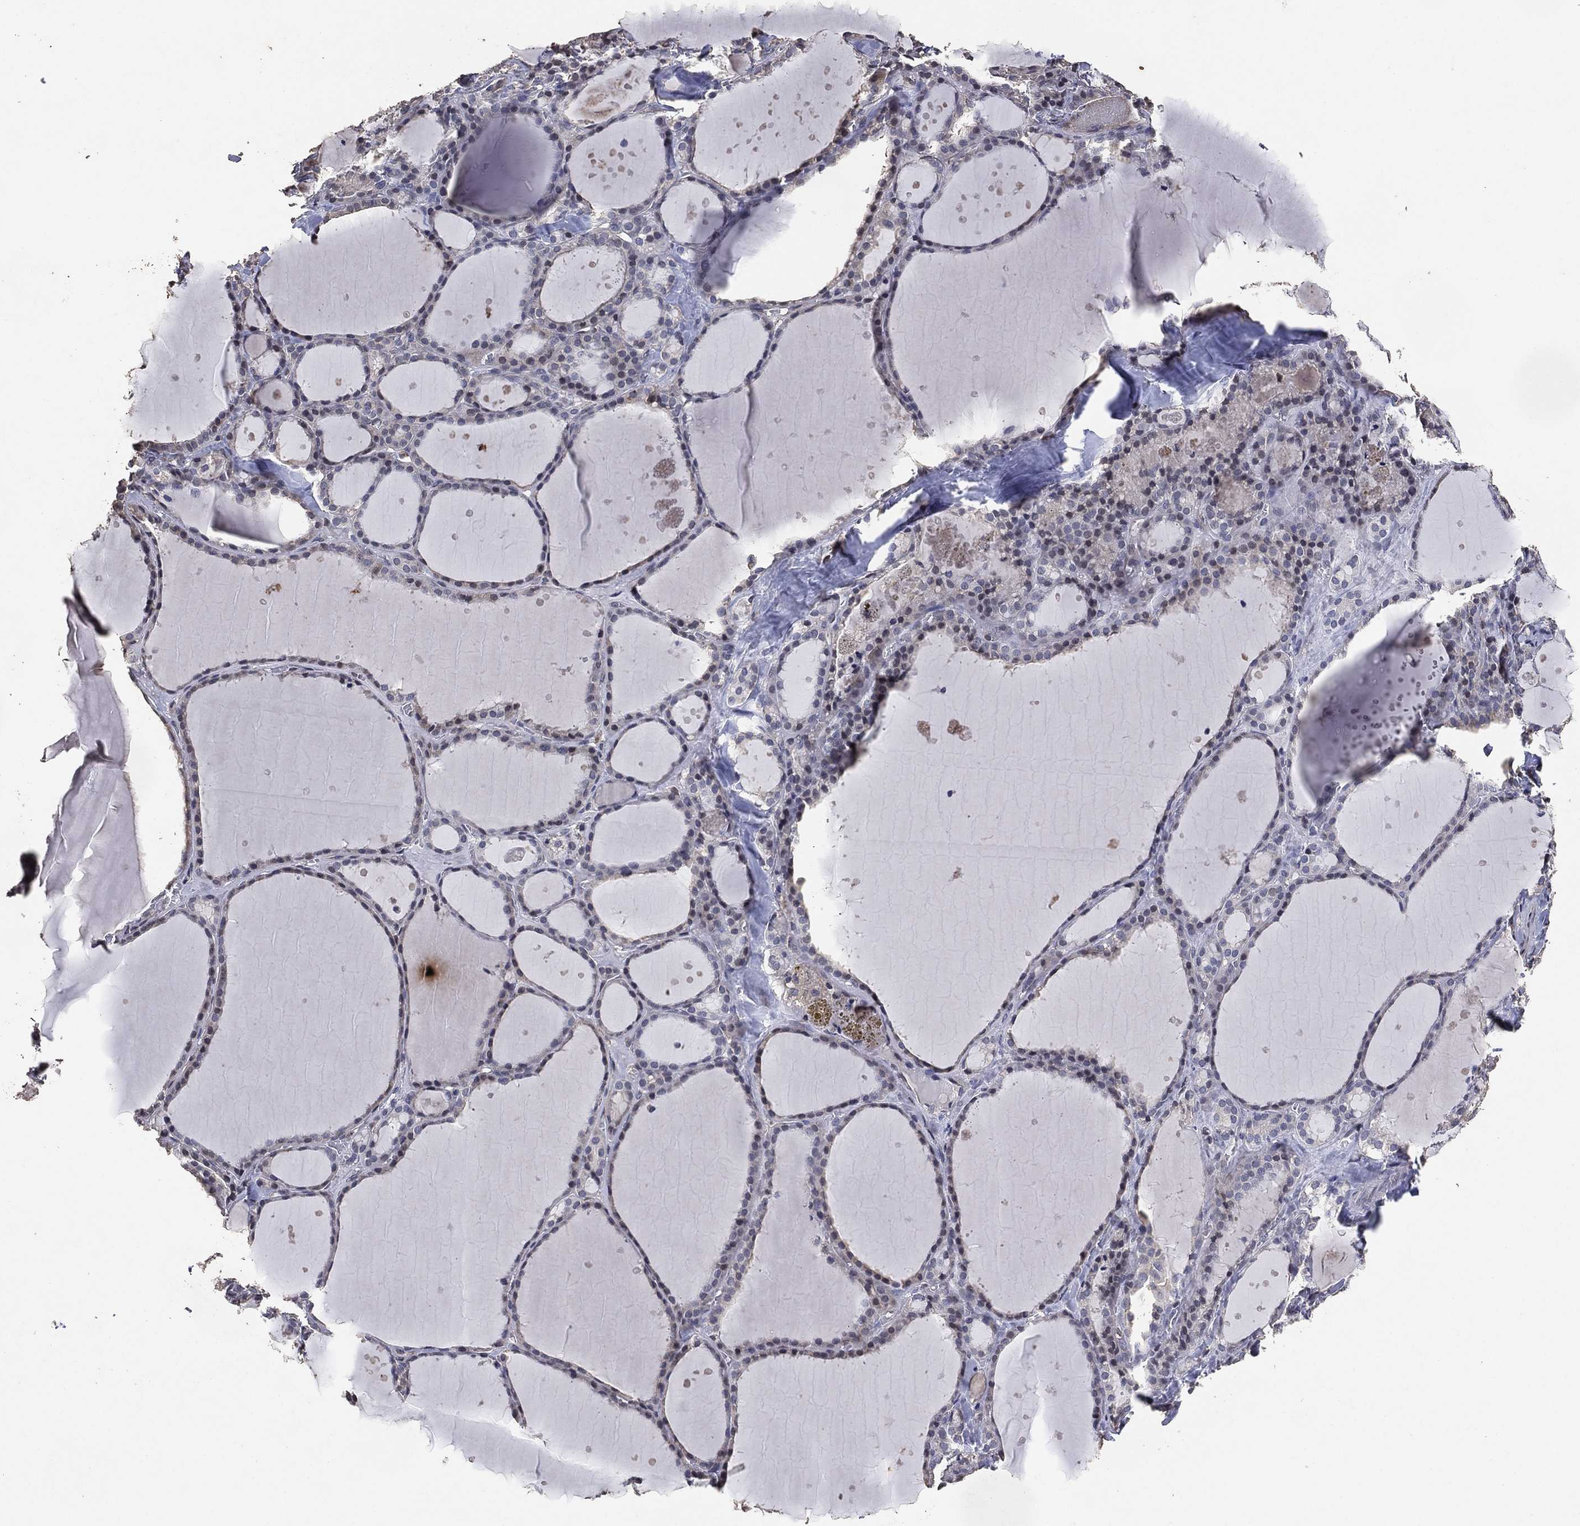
{"staining": {"intensity": "negative", "quantity": "none", "location": "none"}, "tissue": "thyroid gland", "cell_type": "Glandular cells", "image_type": "normal", "snomed": [{"axis": "morphology", "description": "Normal tissue, NOS"}, {"axis": "topography", "description": "Thyroid gland"}], "caption": "This is an IHC image of unremarkable thyroid gland. There is no positivity in glandular cells.", "gene": "ADPRHL1", "patient": {"sex": "male", "age": 68}}